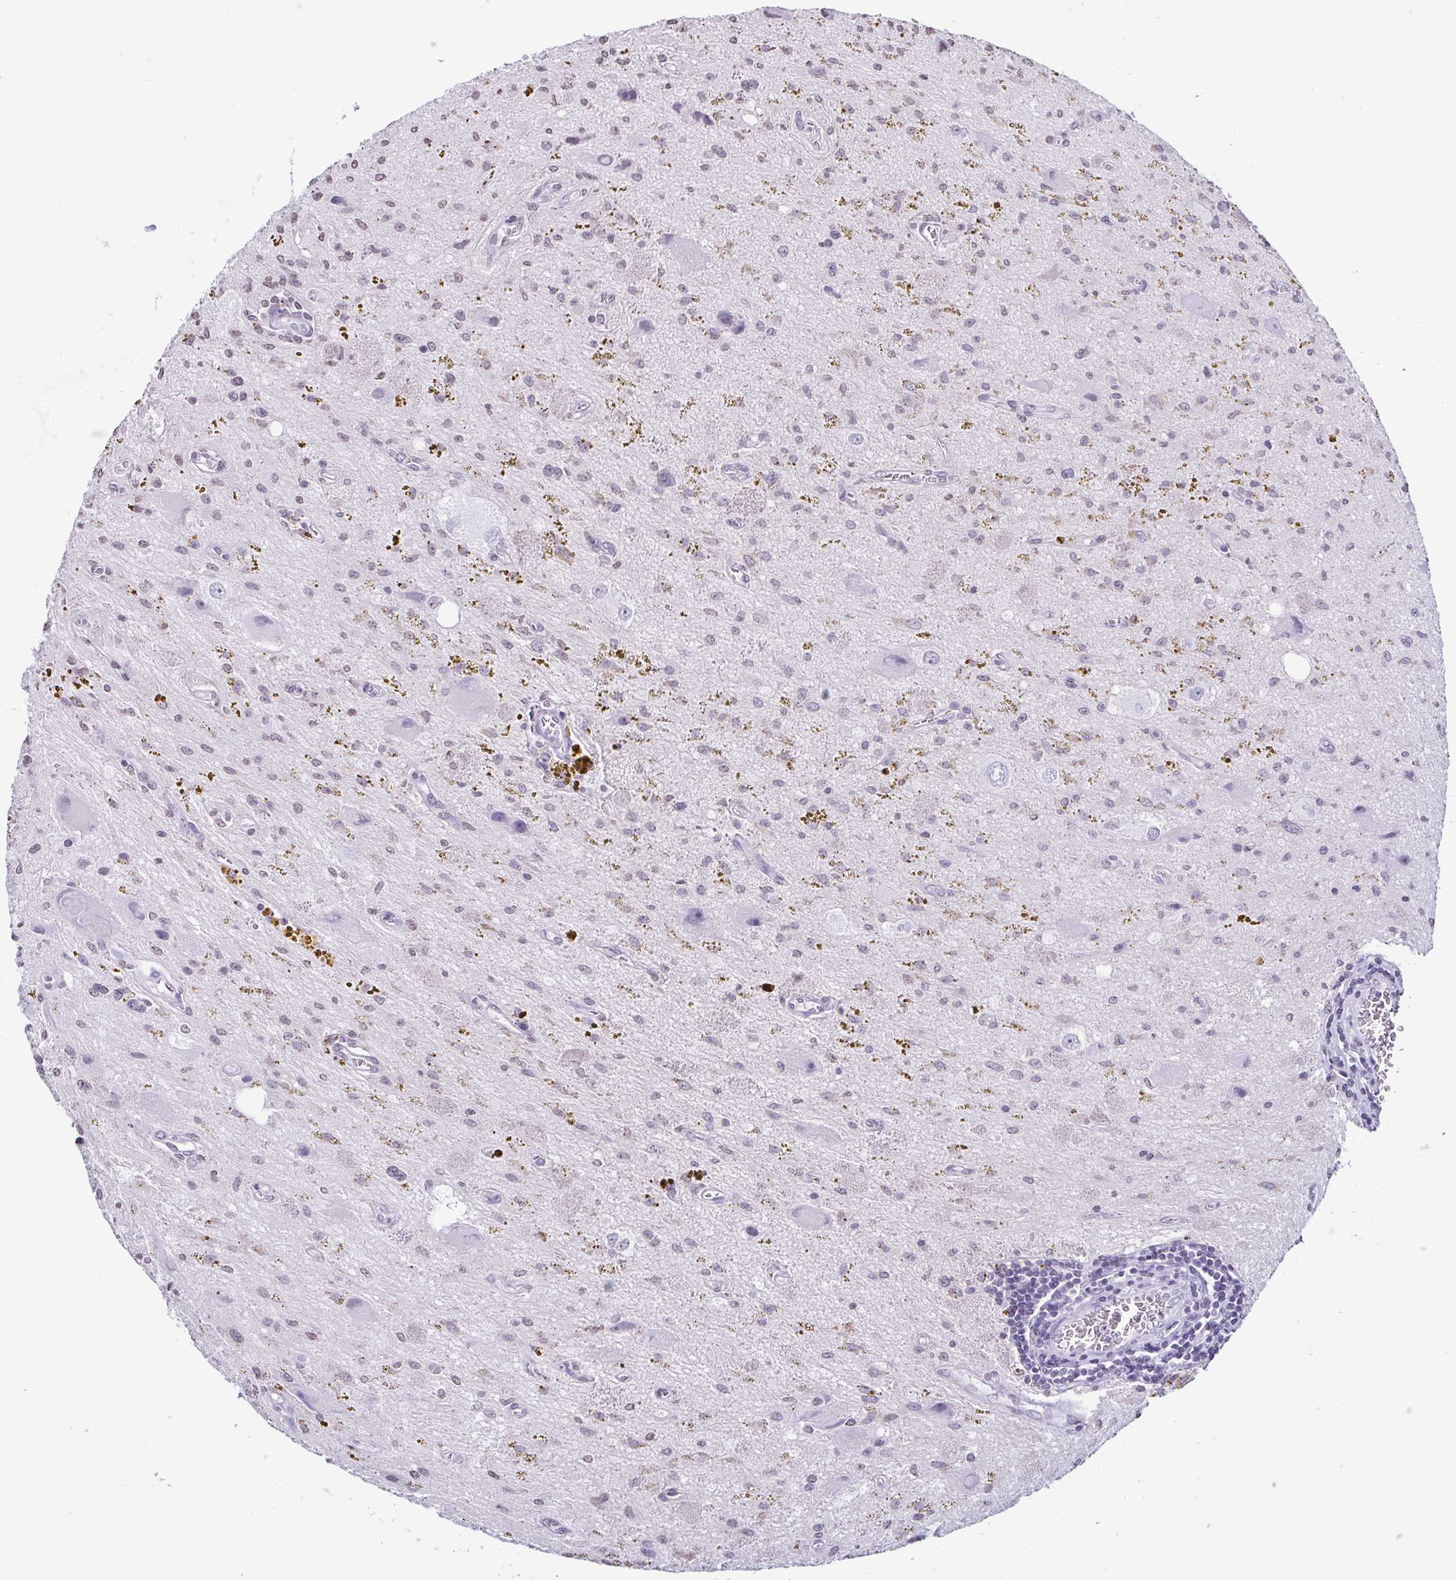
{"staining": {"intensity": "negative", "quantity": "none", "location": "none"}, "tissue": "glioma", "cell_type": "Tumor cells", "image_type": "cancer", "snomed": [{"axis": "morphology", "description": "Glioma, malignant, Low grade"}, {"axis": "topography", "description": "Cerebellum"}], "caption": "Tumor cells are negative for protein expression in human malignant glioma (low-grade).", "gene": "VCY1B", "patient": {"sex": "female", "age": 14}}